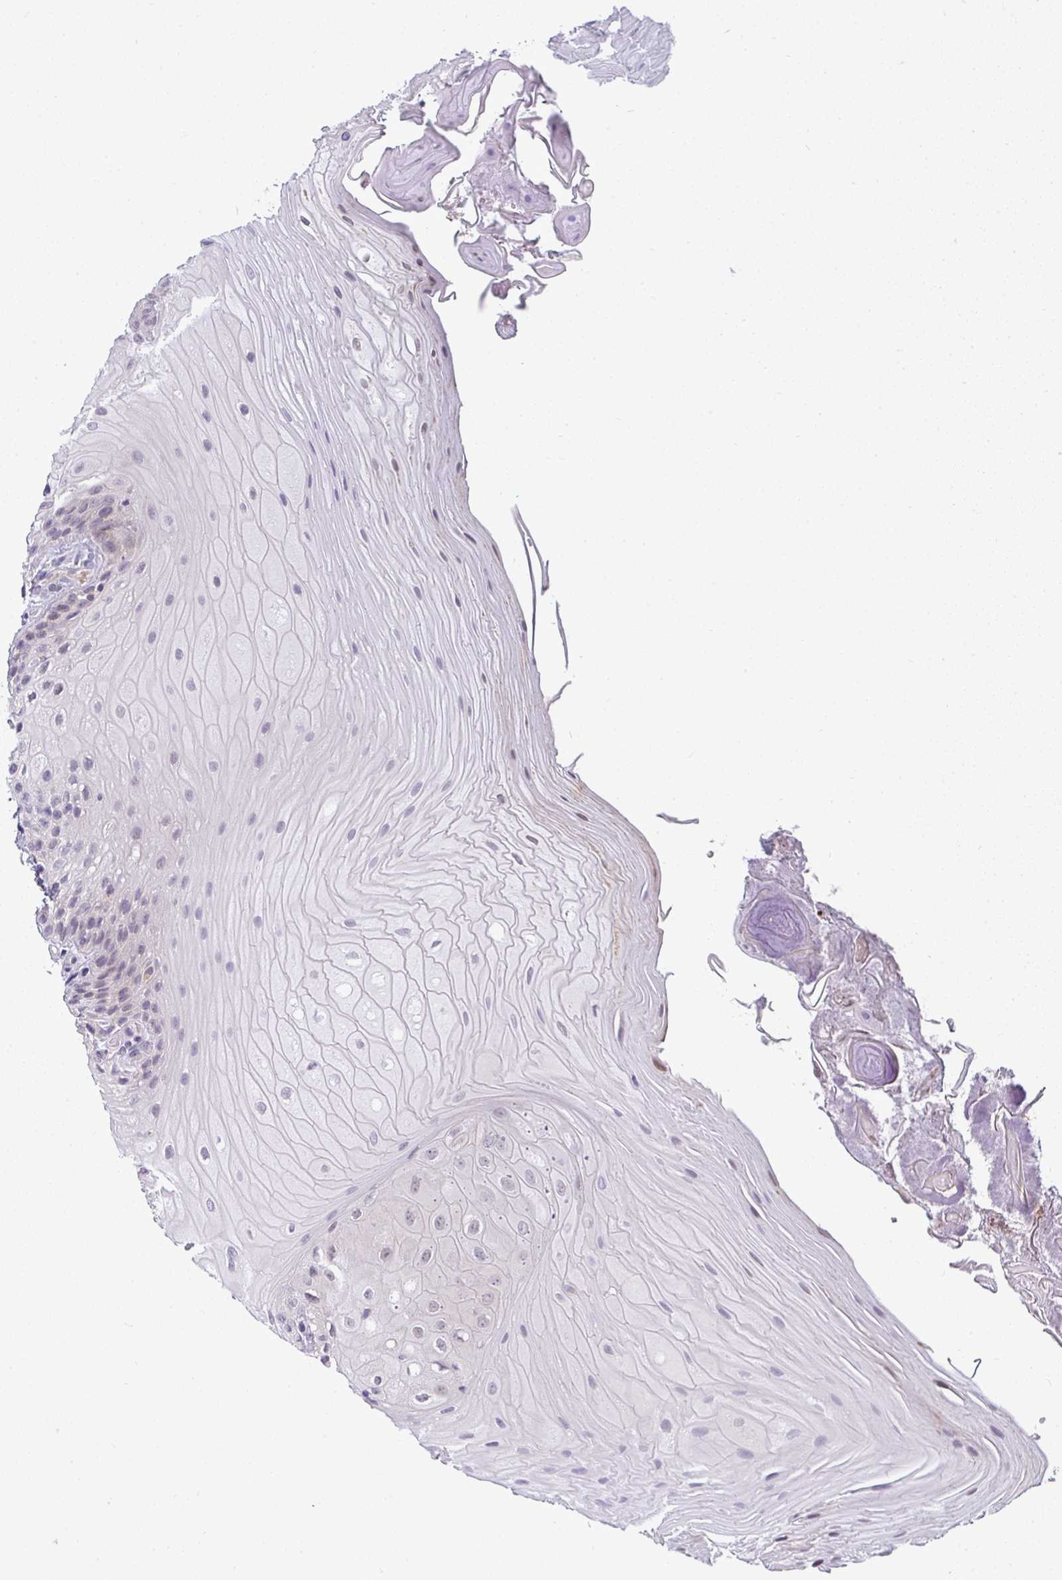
{"staining": {"intensity": "negative", "quantity": "none", "location": "none"}, "tissue": "oral mucosa", "cell_type": "Squamous epithelial cells", "image_type": "normal", "snomed": [{"axis": "morphology", "description": "Normal tissue, NOS"}, {"axis": "topography", "description": "Oral tissue"}, {"axis": "topography", "description": "Tounge, NOS"}, {"axis": "topography", "description": "Head-Neck"}], "caption": "Immunohistochemical staining of normal oral mucosa demonstrates no significant staining in squamous epithelial cells. The staining was performed using DAB to visualize the protein expression in brown, while the nuclei were stained in blue with hematoxylin (Magnification: 20x).", "gene": "DZIP1", "patient": {"sex": "female", "age": 84}}